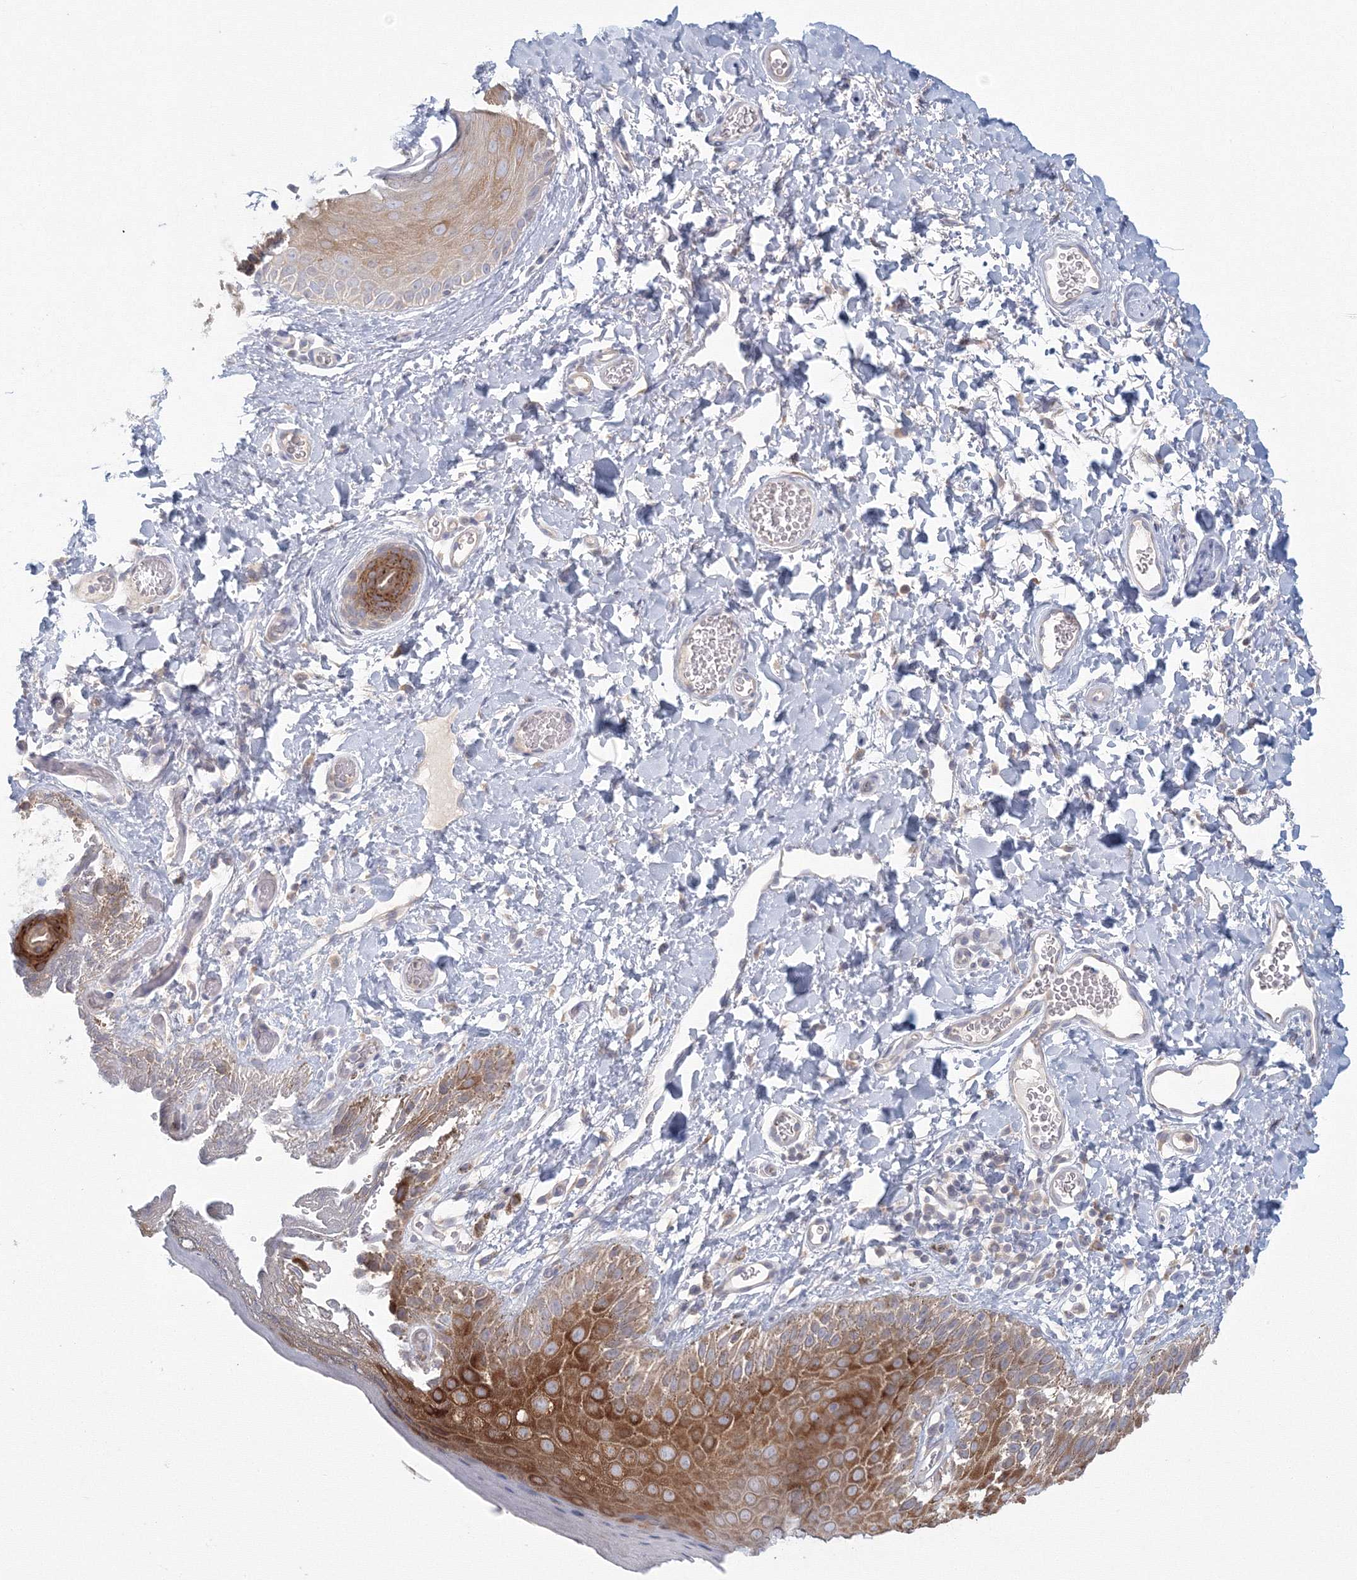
{"staining": {"intensity": "moderate", "quantity": ">75%", "location": "cytoplasmic/membranous"}, "tissue": "skin", "cell_type": "Epidermal cells", "image_type": "normal", "snomed": [{"axis": "morphology", "description": "Normal tissue, NOS"}, {"axis": "topography", "description": "Anal"}], "caption": "A photomicrograph showing moderate cytoplasmic/membranous staining in approximately >75% of epidermal cells in normal skin, as visualized by brown immunohistochemical staining.", "gene": "TACC2", "patient": {"sex": "male", "age": 44}}